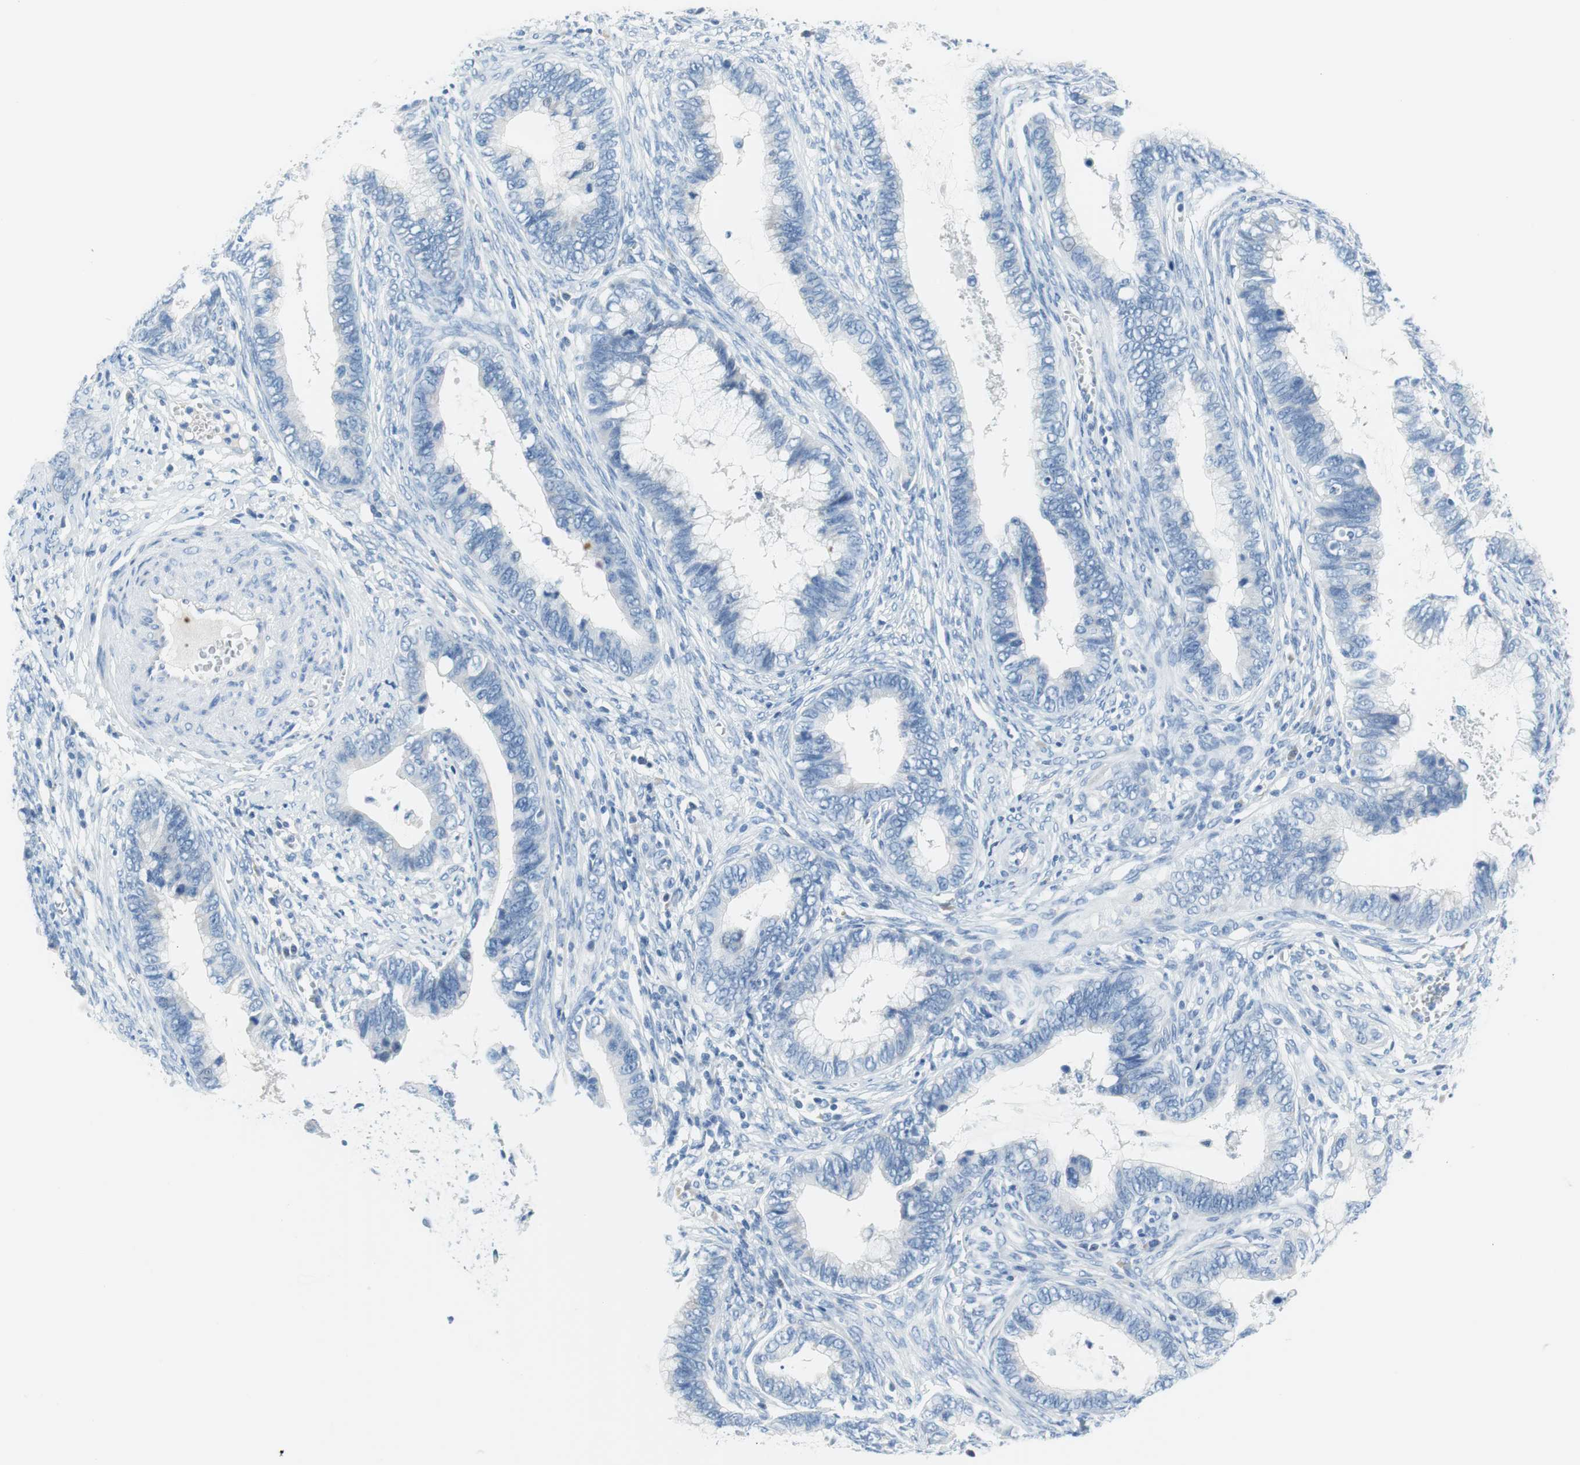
{"staining": {"intensity": "negative", "quantity": "none", "location": "none"}, "tissue": "cervical cancer", "cell_type": "Tumor cells", "image_type": "cancer", "snomed": [{"axis": "morphology", "description": "Adenocarcinoma, NOS"}, {"axis": "topography", "description": "Cervix"}], "caption": "DAB (3,3'-diaminobenzidine) immunohistochemical staining of cervical adenocarcinoma shows no significant staining in tumor cells.", "gene": "MYH1", "patient": {"sex": "female", "age": 44}}